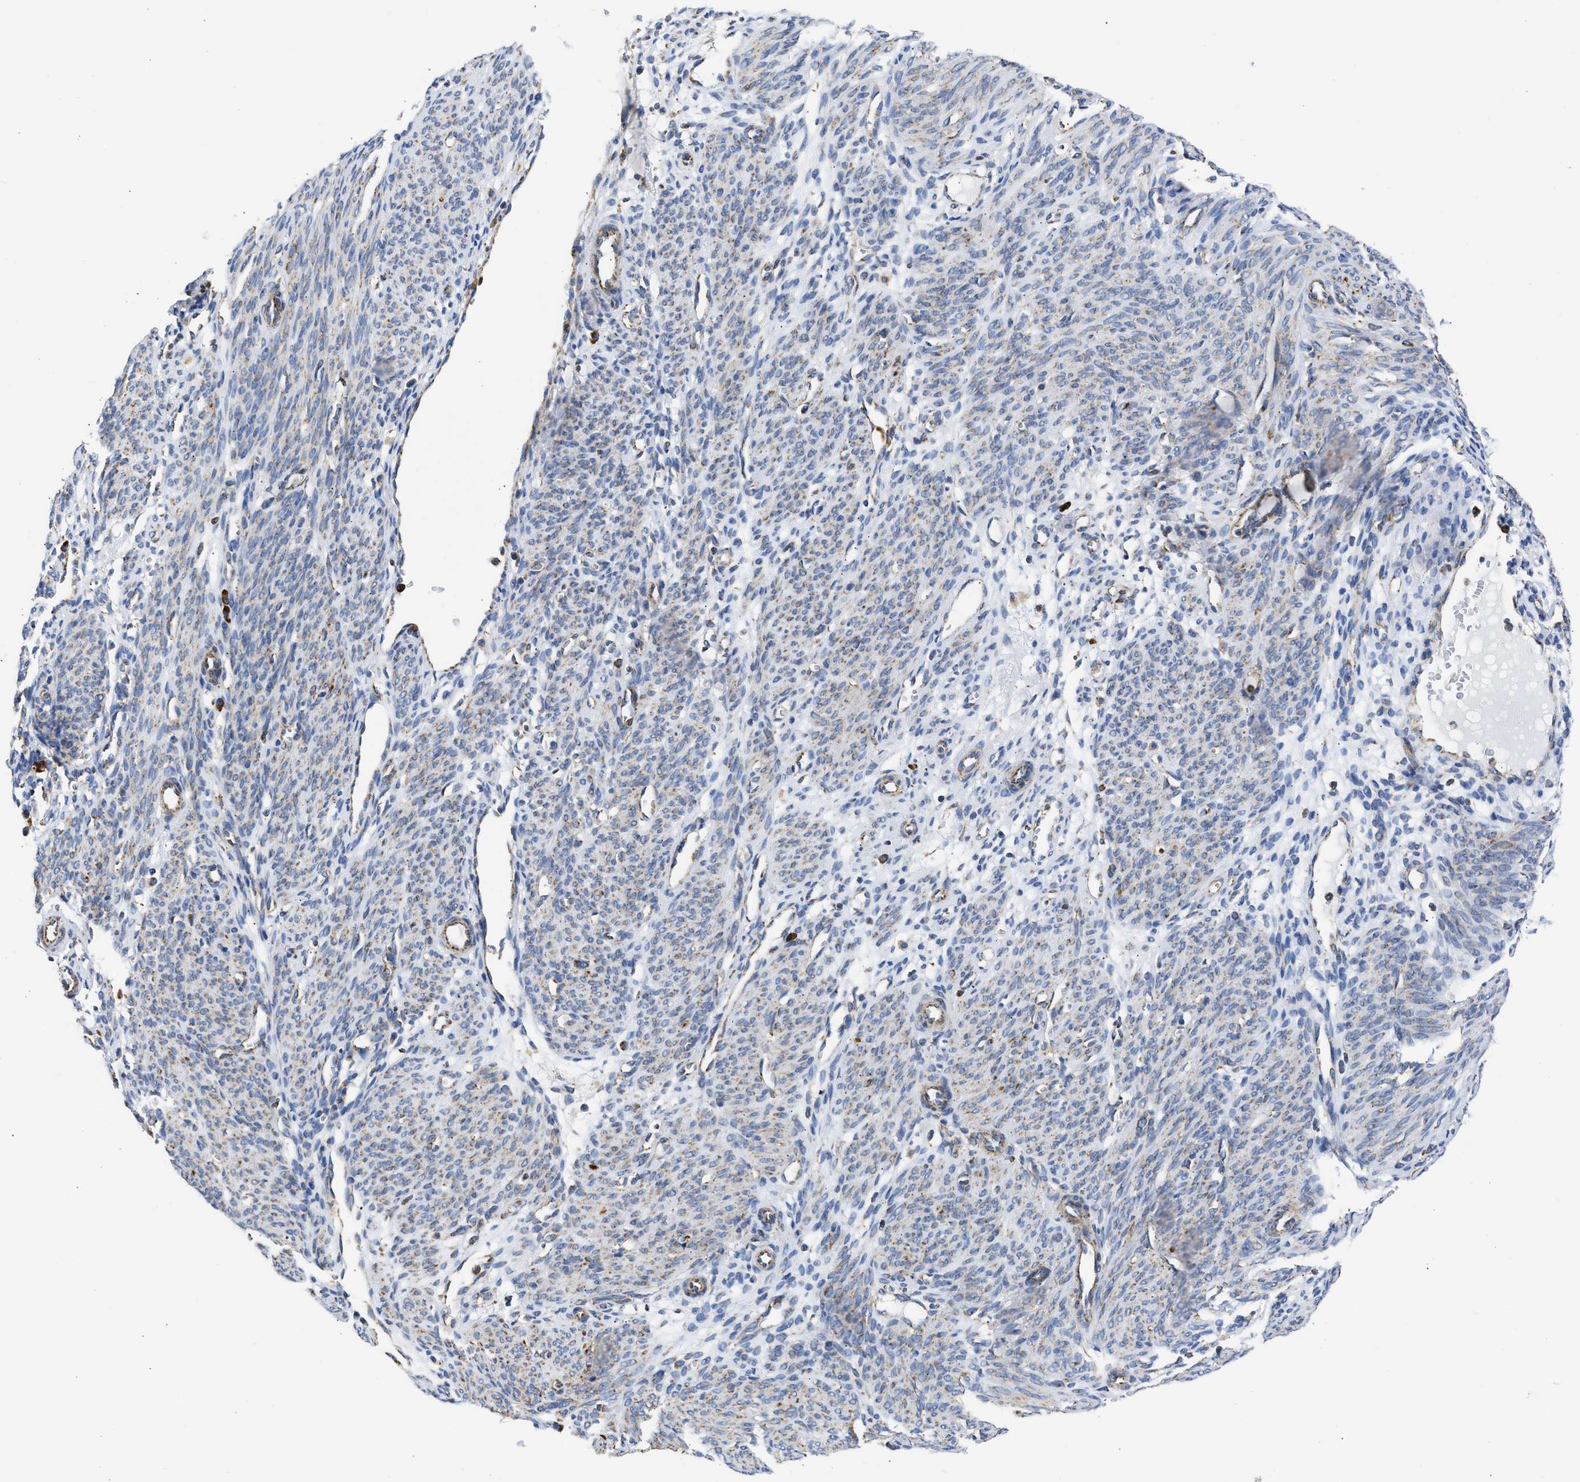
{"staining": {"intensity": "weak", "quantity": "<25%", "location": "cytoplasmic/membranous"}, "tissue": "endometrium", "cell_type": "Cells in endometrial stroma", "image_type": "normal", "snomed": [{"axis": "morphology", "description": "Normal tissue, NOS"}, {"axis": "morphology", "description": "Adenocarcinoma, NOS"}, {"axis": "topography", "description": "Endometrium"}, {"axis": "topography", "description": "Ovary"}], "caption": "The IHC micrograph has no significant expression in cells in endometrial stroma of endometrium.", "gene": "CYCS", "patient": {"sex": "female", "age": 68}}